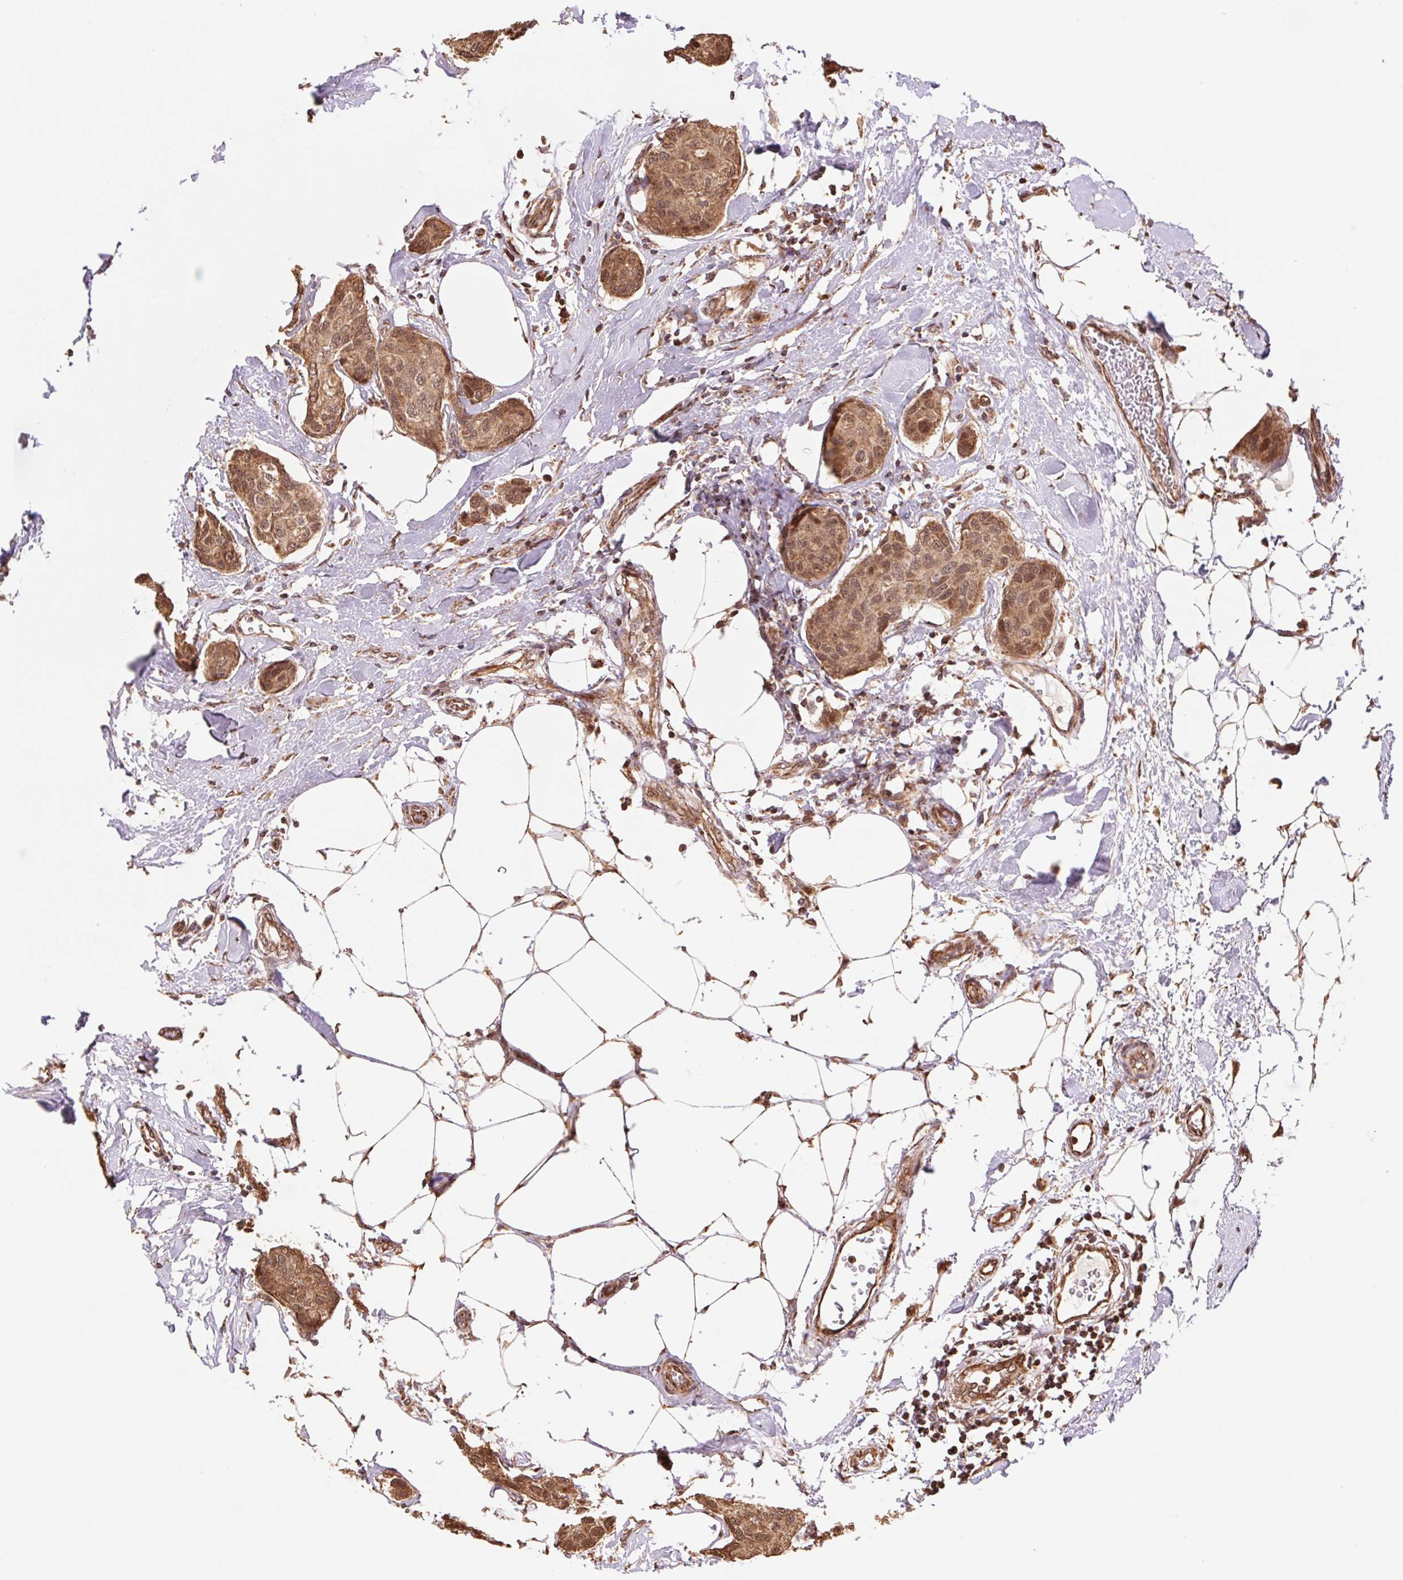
{"staining": {"intensity": "moderate", "quantity": ">75%", "location": "cytoplasmic/membranous,nuclear"}, "tissue": "breast cancer", "cell_type": "Tumor cells", "image_type": "cancer", "snomed": [{"axis": "morphology", "description": "Duct carcinoma"}, {"axis": "topography", "description": "Breast"}], "caption": "Immunohistochemistry (IHC) micrograph of neoplastic tissue: breast intraductal carcinoma stained using immunohistochemistry (IHC) reveals medium levels of moderate protein expression localized specifically in the cytoplasmic/membranous and nuclear of tumor cells, appearing as a cytoplasmic/membranous and nuclear brown color.", "gene": "PDHA1", "patient": {"sex": "female", "age": 80}}